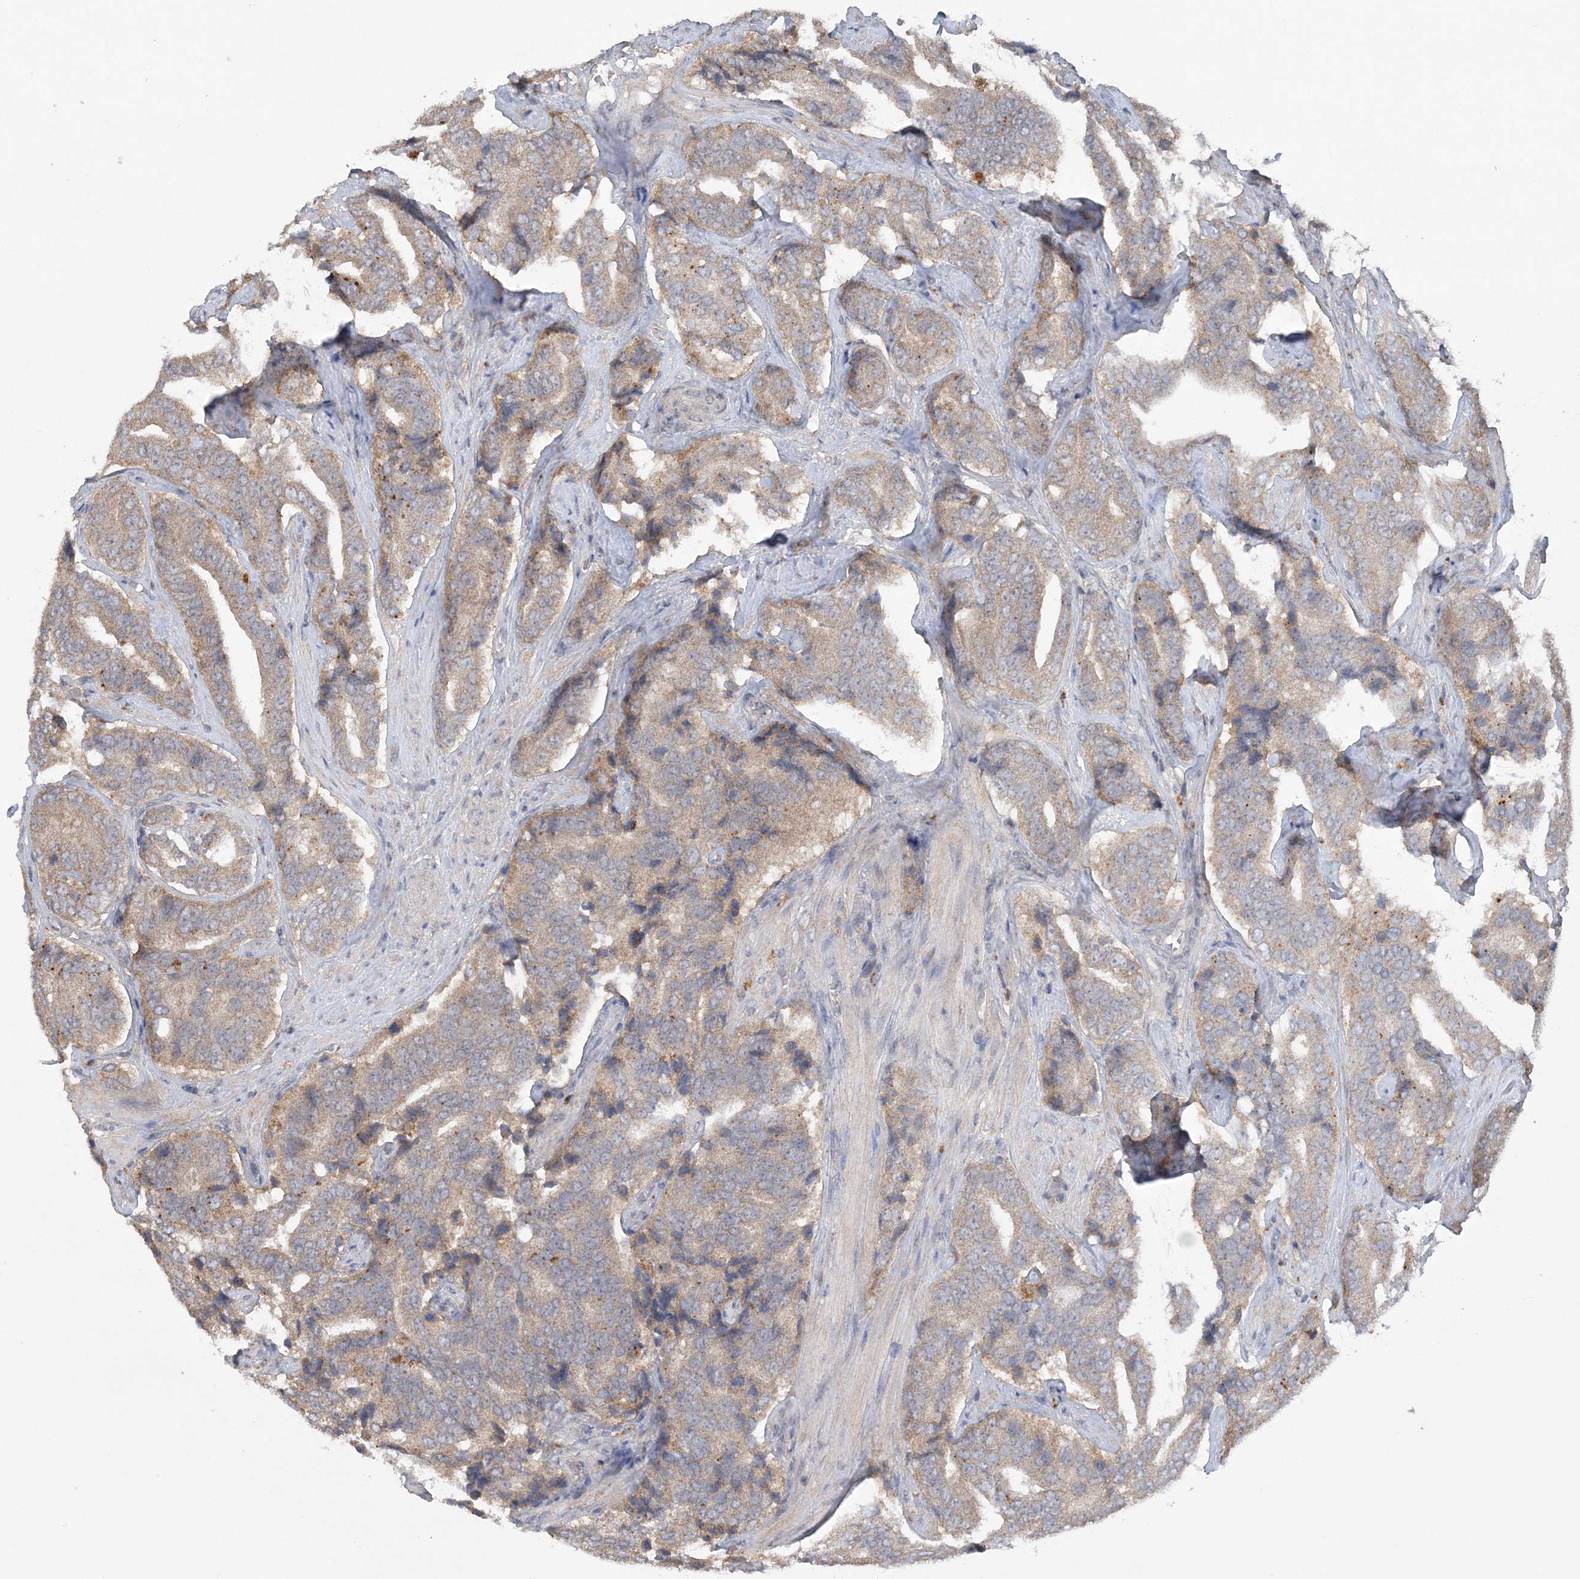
{"staining": {"intensity": "weak", "quantity": "25%-75%", "location": "cytoplasmic/membranous"}, "tissue": "prostate cancer", "cell_type": "Tumor cells", "image_type": "cancer", "snomed": [{"axis": "morphology", "description": "Adenocarcinoma, High grade"}, {"axis": "topography", "description": "Prostate"}], "caption": "Immunohistochemistry (IHC) of prostate cancer displays low levels of weak cytoplasmic/membranous staining in about 25%-75% of tumor cells. (Stains: DAB in brown, nuclei in blue, Microscopy: brightfield microscopy at high magnification).", "gene": "C1RL", "patient": {"sex": "male", "age": 60}}